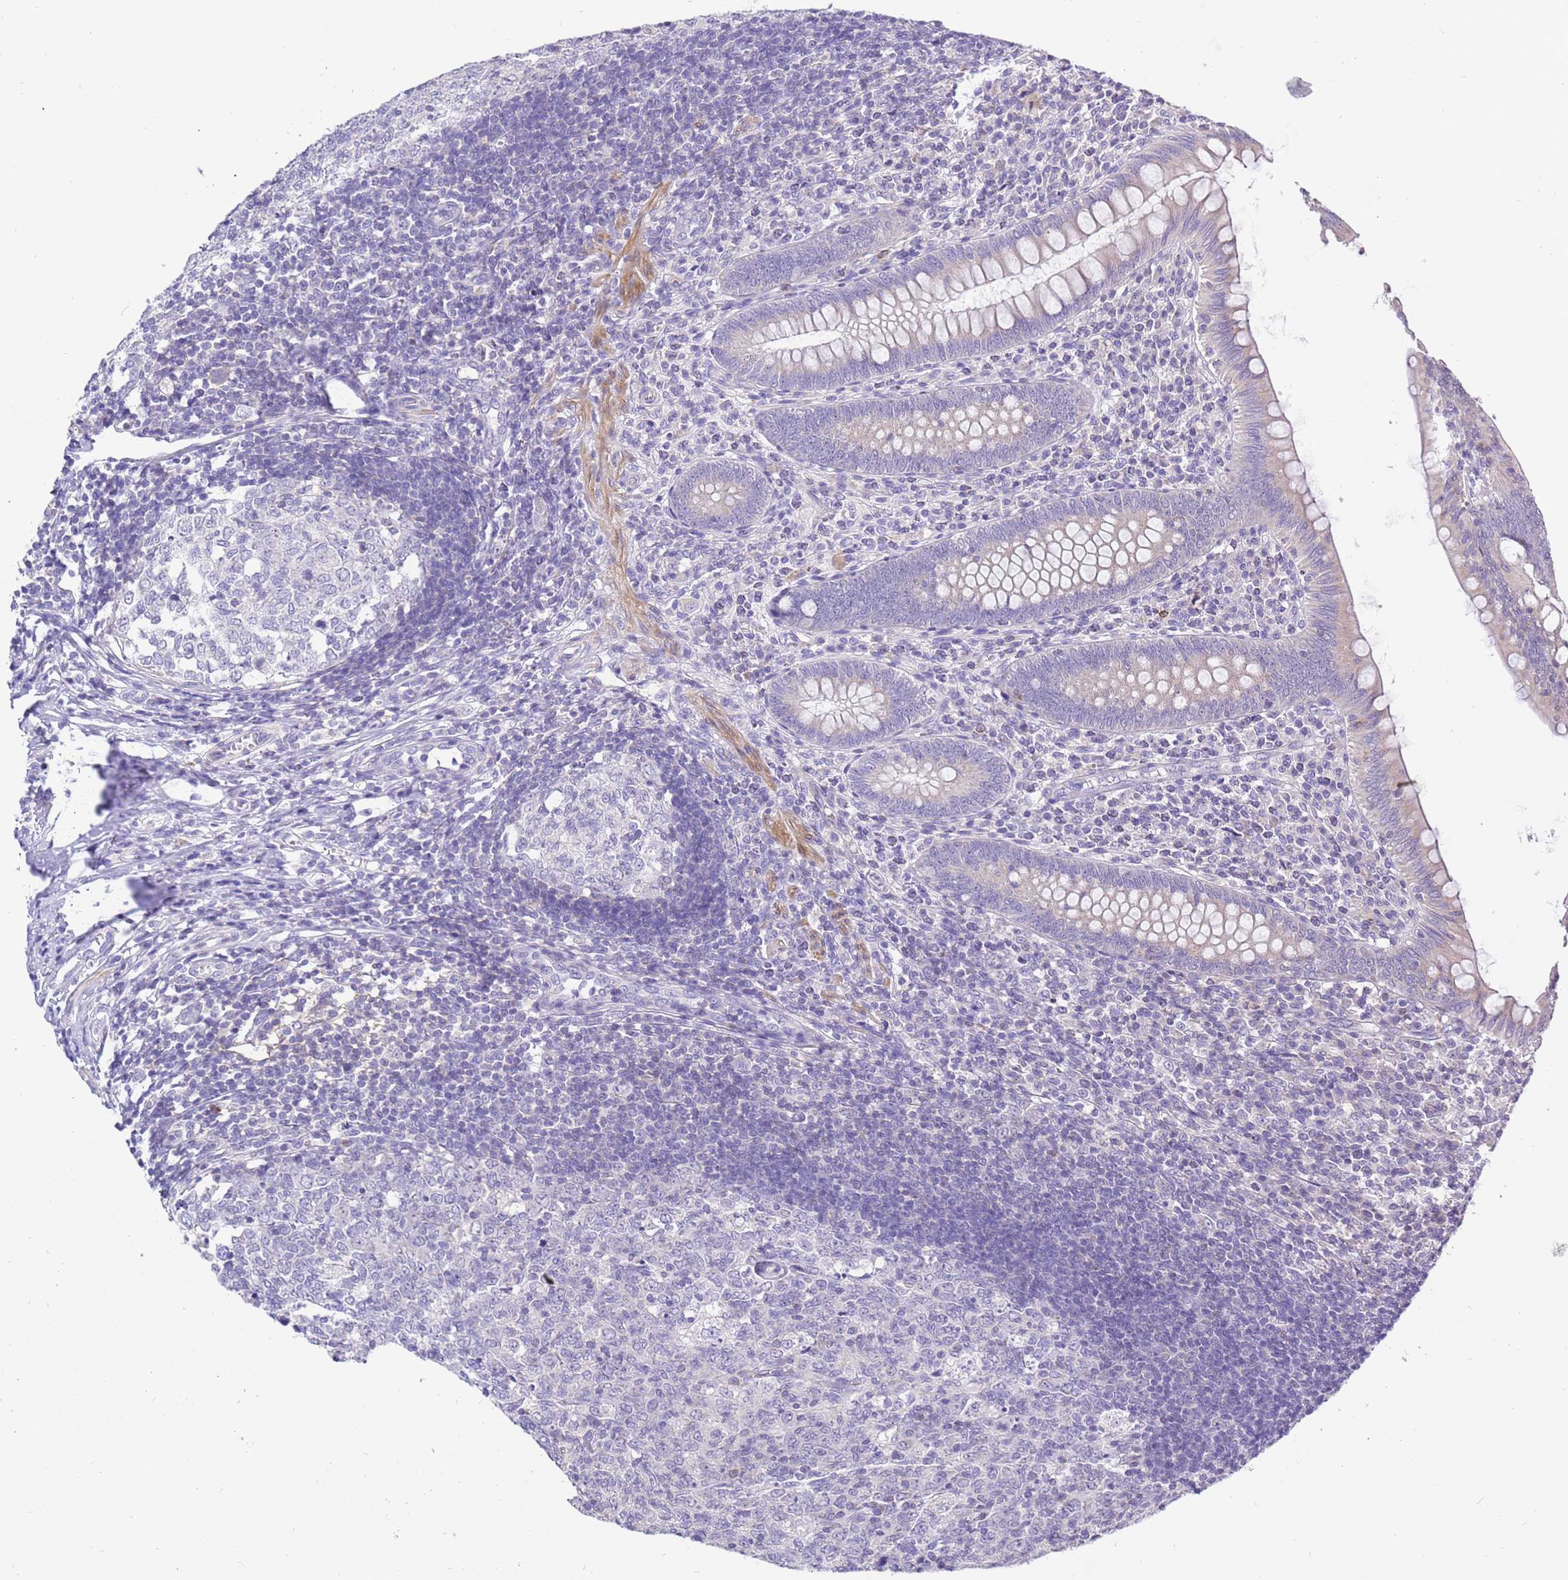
{"staining": {"intensity": "moderate", "quantity": "<25%", "location": "cytoplasmic/membranous"}, "tissue": "appendix", "cell_type": "Glandular cells", "image_type": "normal", "snomed": [{"axis": "morphology", "description": "Normal tissue, NOS"}, {"axis": "topography", "description": "Appendix"}], "caption": "Immunohistochemistry (IHC) of normal human appendix reveals low levels of moderate cytoplasmic/membranous staining in about <25% of glandular cells.", "gene": "GLCE", "patient": {"sex": "male", "age": 14}}